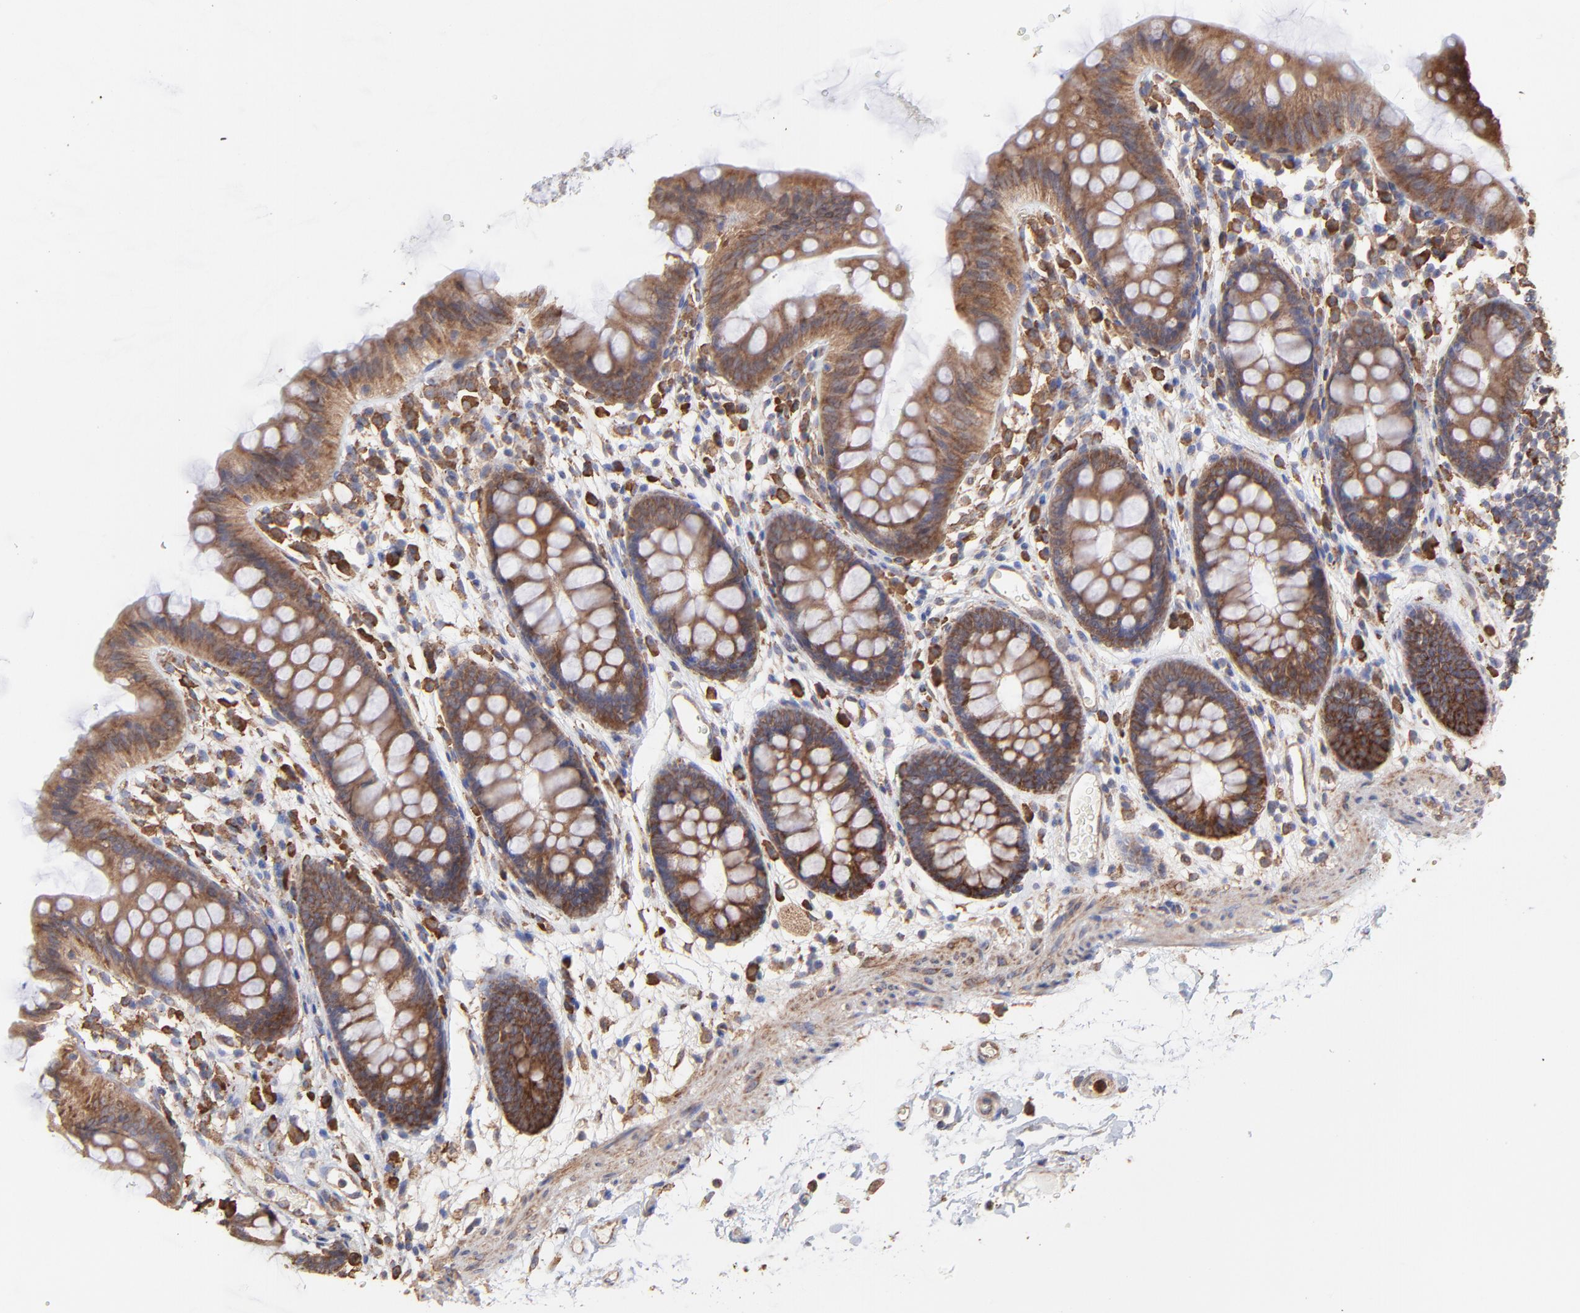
{"staining": {"intensity": "weak", "quantity": ">75%", "location": "cytoplasmic/membranous"}, "tissue": "colon", "cell_type": "Endothelial cells", "image_type": "normal", "snomed": [{"axis": "morphology", "description": "Normal tissue, NOS"}, {"axis": "topography", "description": "Smooth muscle"}, {"axis": "topography", "description": "Colon"}], "caption": "Colon stained for a protein (brown) reveals weak cytoplasmic/membranous positive positivity in approximately >75% of endothelial cells.", "gene": "PFKM", "patient": {"sex": "male", "age": 67}}